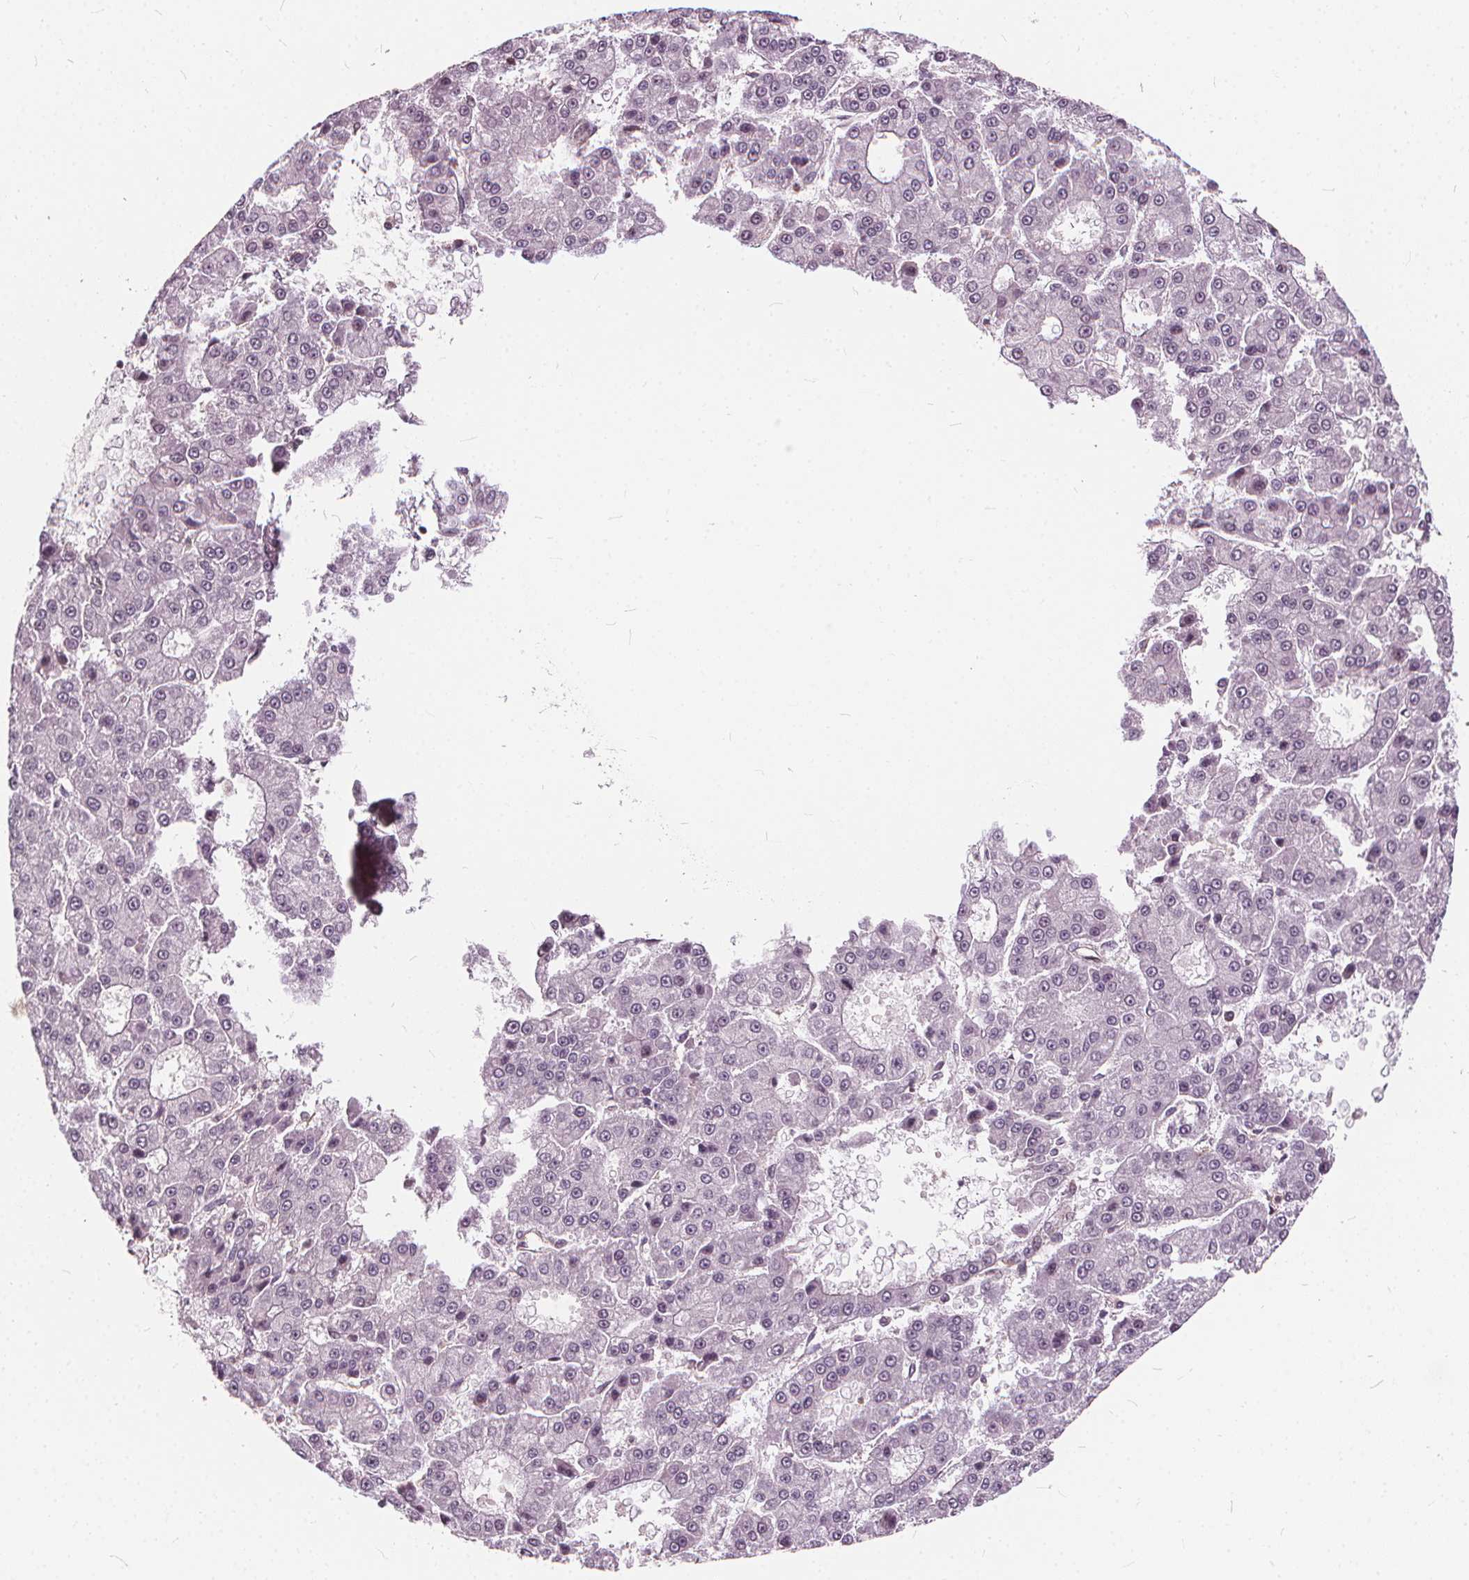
{"staining": {"intensity": "negative", "quantity": "none", "location": "none"}, "tissue": "liver cancer", "cell_type": "Tumor cells", "image_type": "cancer", "snomed": [{"axis": "morphology", "description": "Carcinoma, Hepatocellular, NOS"}, {"axis": "topography", "description": "Liver"}], "caption": "Protein analysis of liver cancer (hepatocellular carcinoma) reveals no significant positivity in tumor cells. (Immunohistochemistry (ihc), brightfield microscopy, high magnification).", "gene": "INPP5E", "patient": {"sex": "male", "age": 70}}